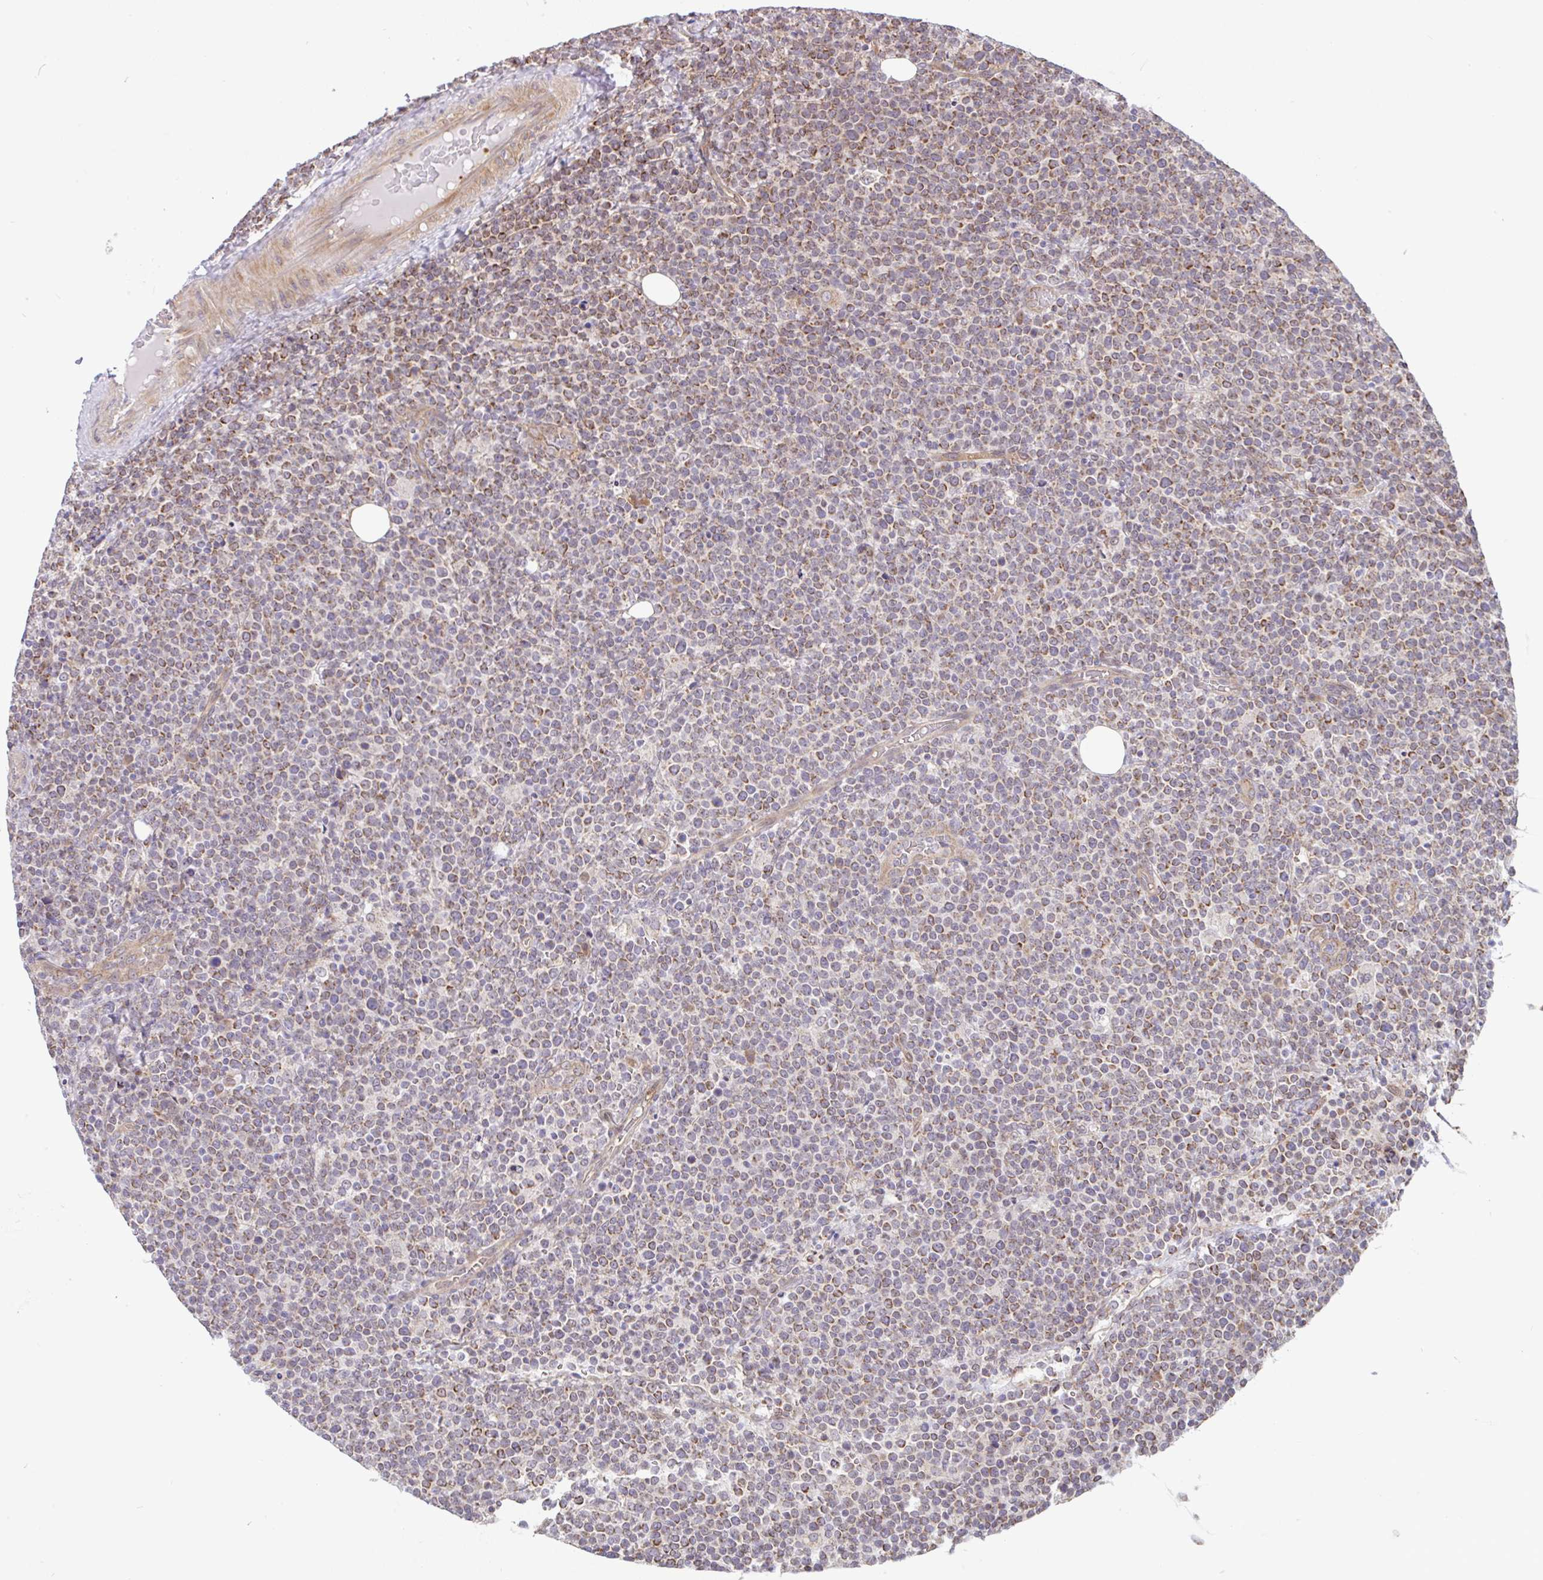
{"staining": {"intensity": "moderate", "quantity": "25%-75%", "location": "cytoplasmic/membranous"}, "tissue": "lymphoma", "cell_type": "Tumor cells", "image_type": "cancer", "snomed": [{"axis": "morphology", "description": "Malignant lymphoma, non-Hodgkin's type, High grade"}, {"axis": "topography", "description": "Lymph node"}], "caption": "A medium amount of moderate cytoplasmic/membranous positivity is appreciated in approximately 25%-75% of tumor cells in lymphoma tissue.", "gene": "DLEU7", "patient": {"sex": "male", "age": 61}}